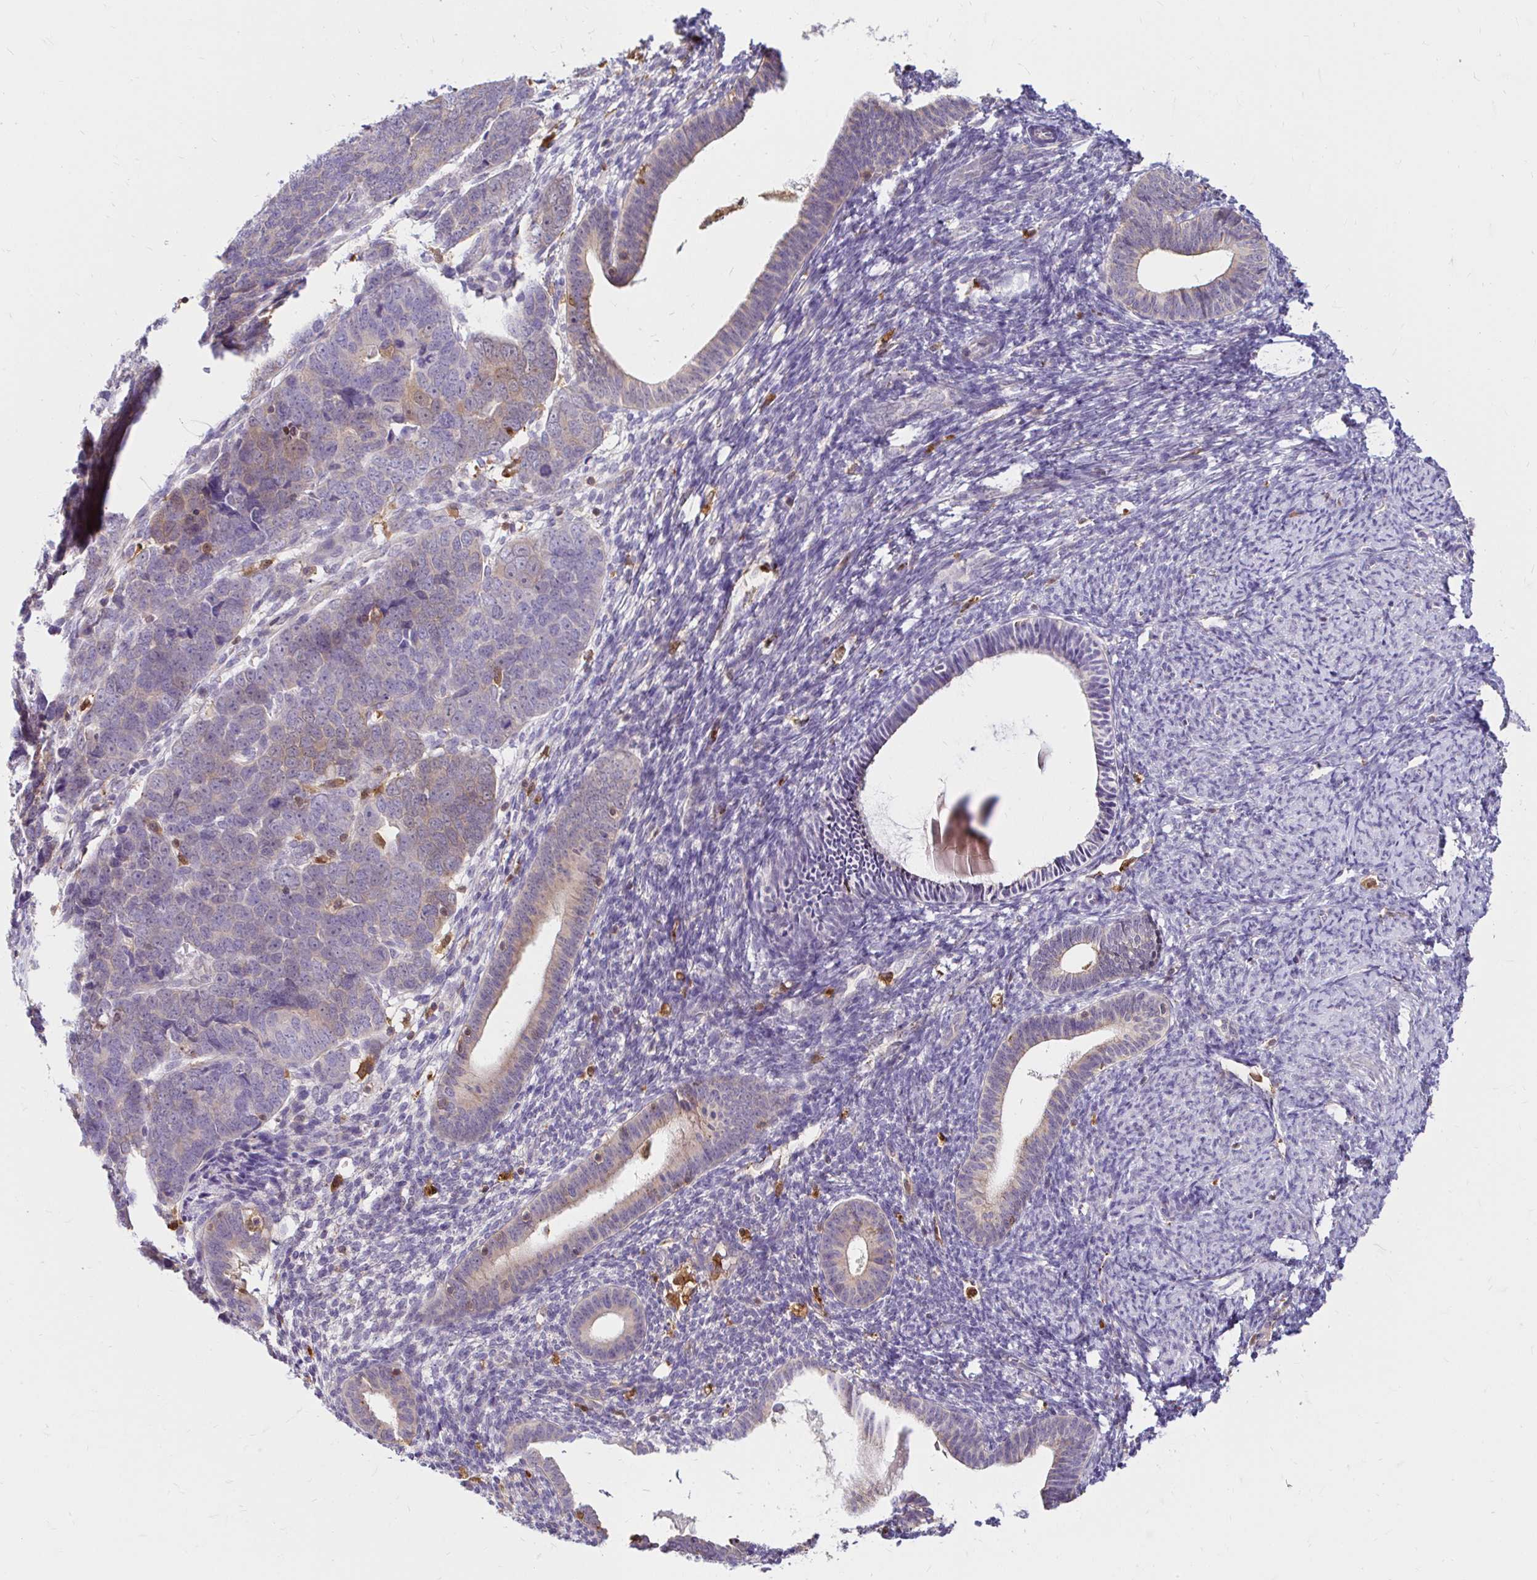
{"staining": {"intensity": "negative", "quantity": "none", "location": "none"}, "tissue": "endometrial cancer", "cell_type": "Tumor cells", "image_type": "cancer", "snomed": [{"axis": "morphology", "description": "Adenocarcinoma, NOS"}, {"axis": "topography", "description": "Endometrium"}], "caption": "Protein analysis of adenocarcinoma (endometrial) shows no significant staining in tumor cells.", "gene": "PYCARD", "patient": {"sex": "female", "age": 82}}